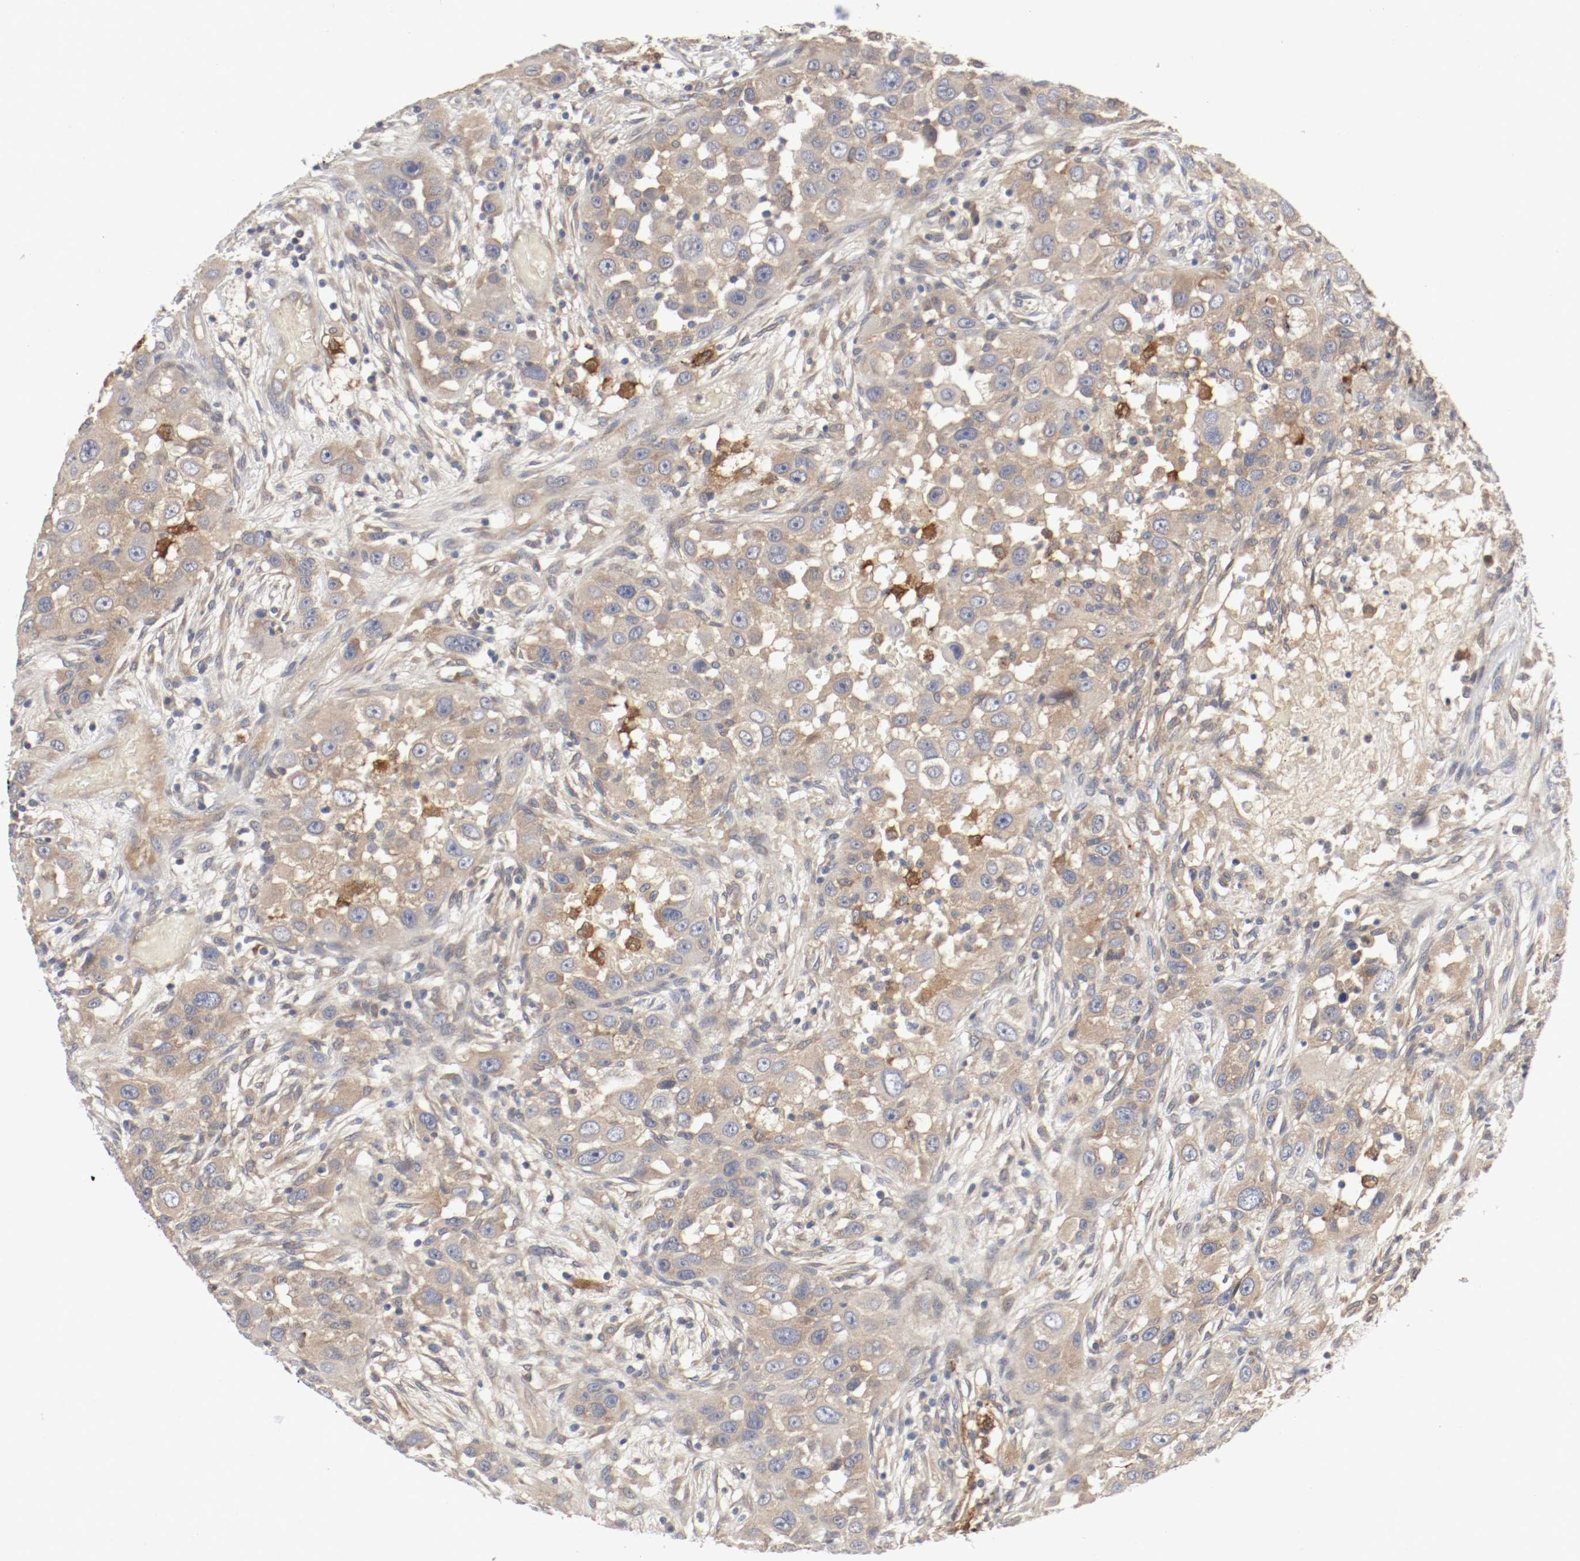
{"staining": {"intensity": "moderate", "quantity": ">75%", "location": "cytoplasmic/membranous"}, "tissue": "head and neck cancer", "cell_type": "Tumor cells", "image_type": "cancer", "snomed": [{"axis": "morphology", "description": "Carcinoma, NOS"}, {"axis": "topography", "description": "Head-Neck"}], "caption": "The micrograph demonstrates a brown stain indicating the presence of a protein in the cytoplasmic/membranous of tumor cells in head and neck cancer (carcinoma).", "gene": "REN", "patient": {"sex": "male", "age": 87}}